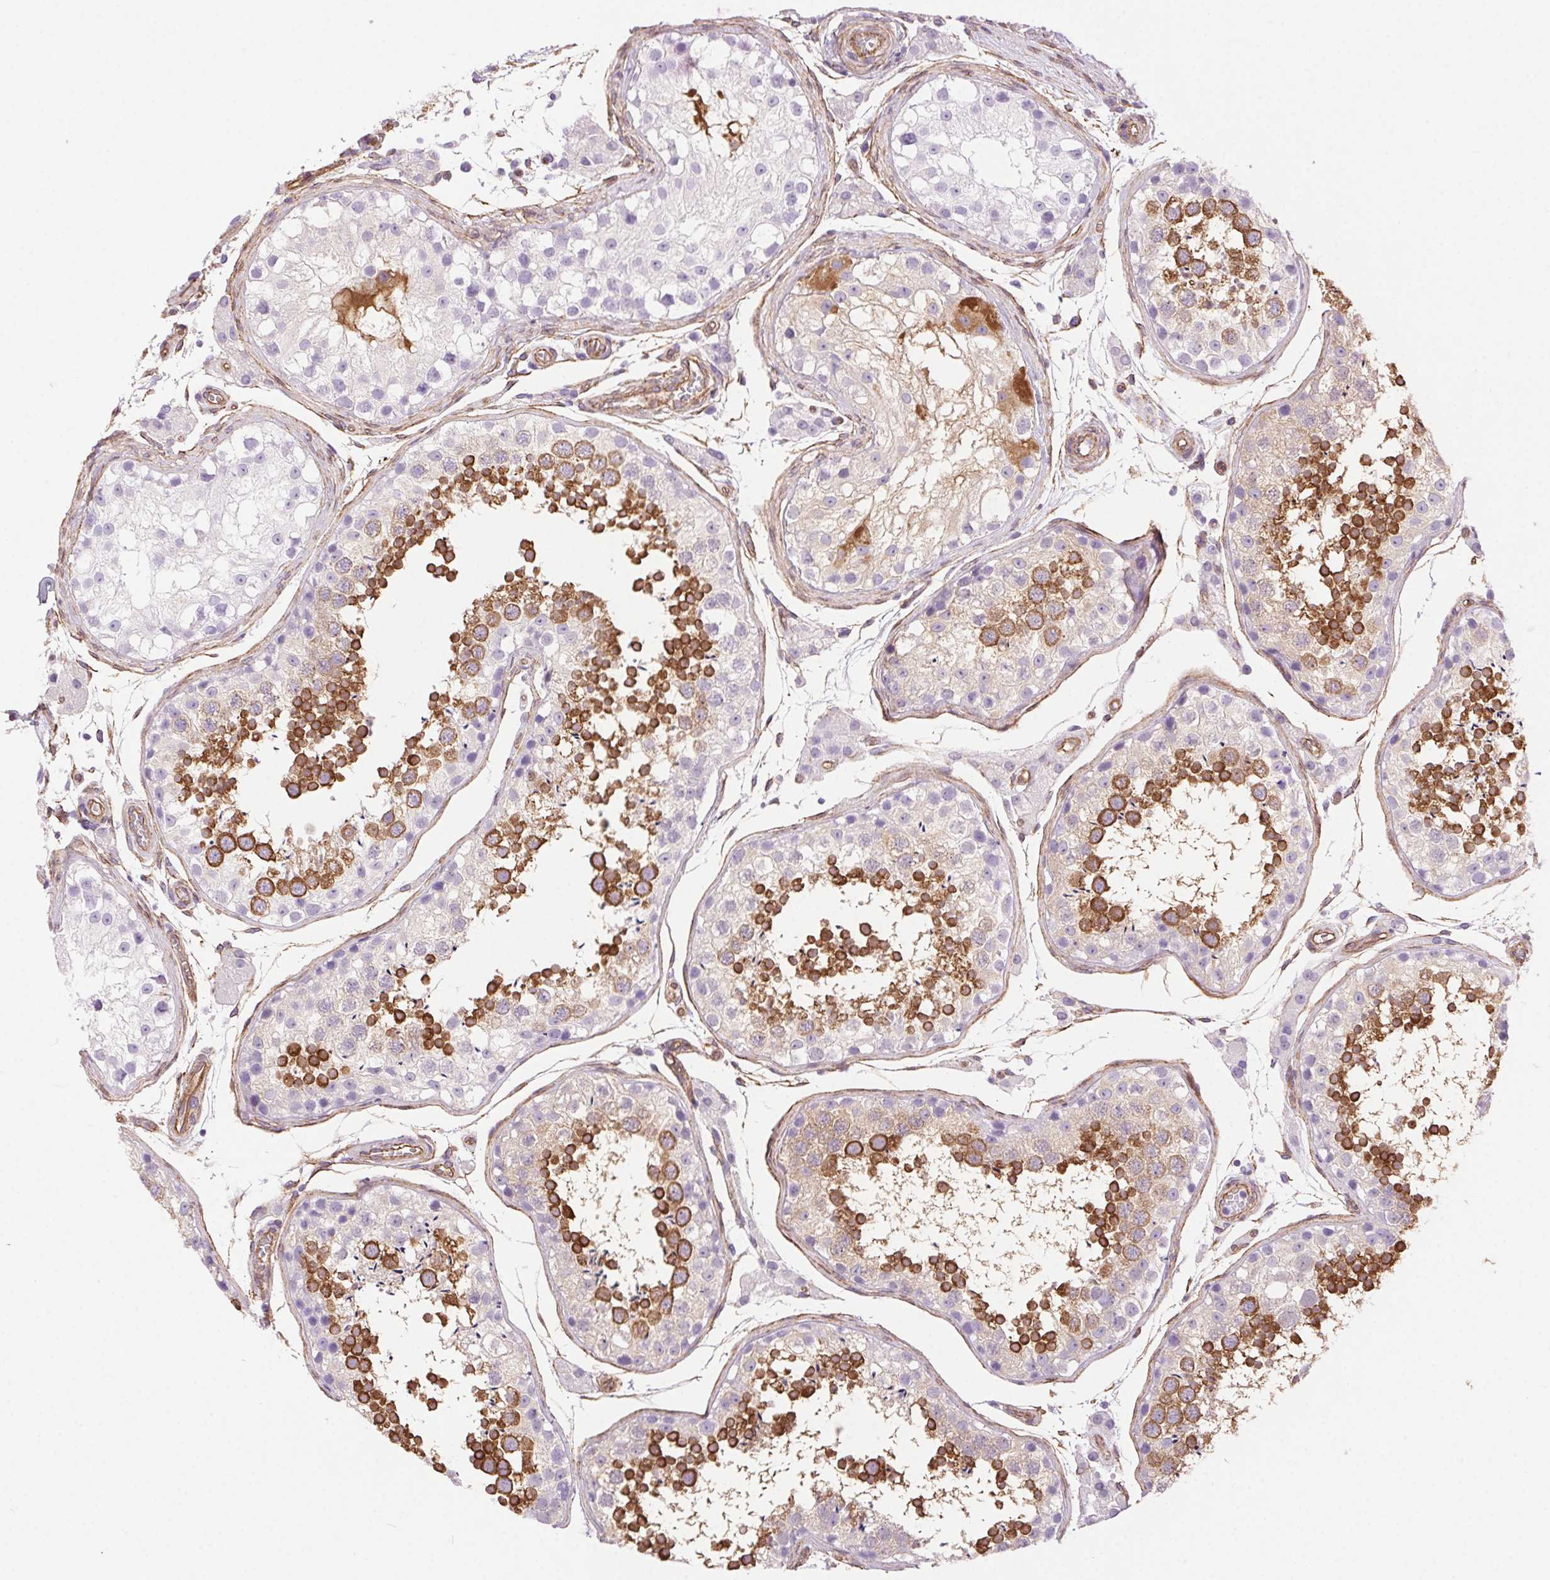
{"staining": {"intensity": "strong", "quantity": "25%-75%", "location": "cytoplasmic/membranous"}, "tissue": "testis", "cell_type": "Cells in seminiferous ducts", "image_type": "normal", "snomed": [{"axis": "morphology", "description": "Normal tissue, NOS"}, {"axis": "morphology", "description": "Seminoma, NOS"}, {"axis": "topography", "description": "Testis"}], "caption": "Protein staining by IHC demonstrates strong cytoplasmic/membranous expression in approximately 25%-75% of cells in seminiferous ducts in unremarkable testis. The protein is shown in brown color, while the nuclei are stained blue.", "gene": "SHCBP1L", "patient": {"sex": "male", "age": 29}}